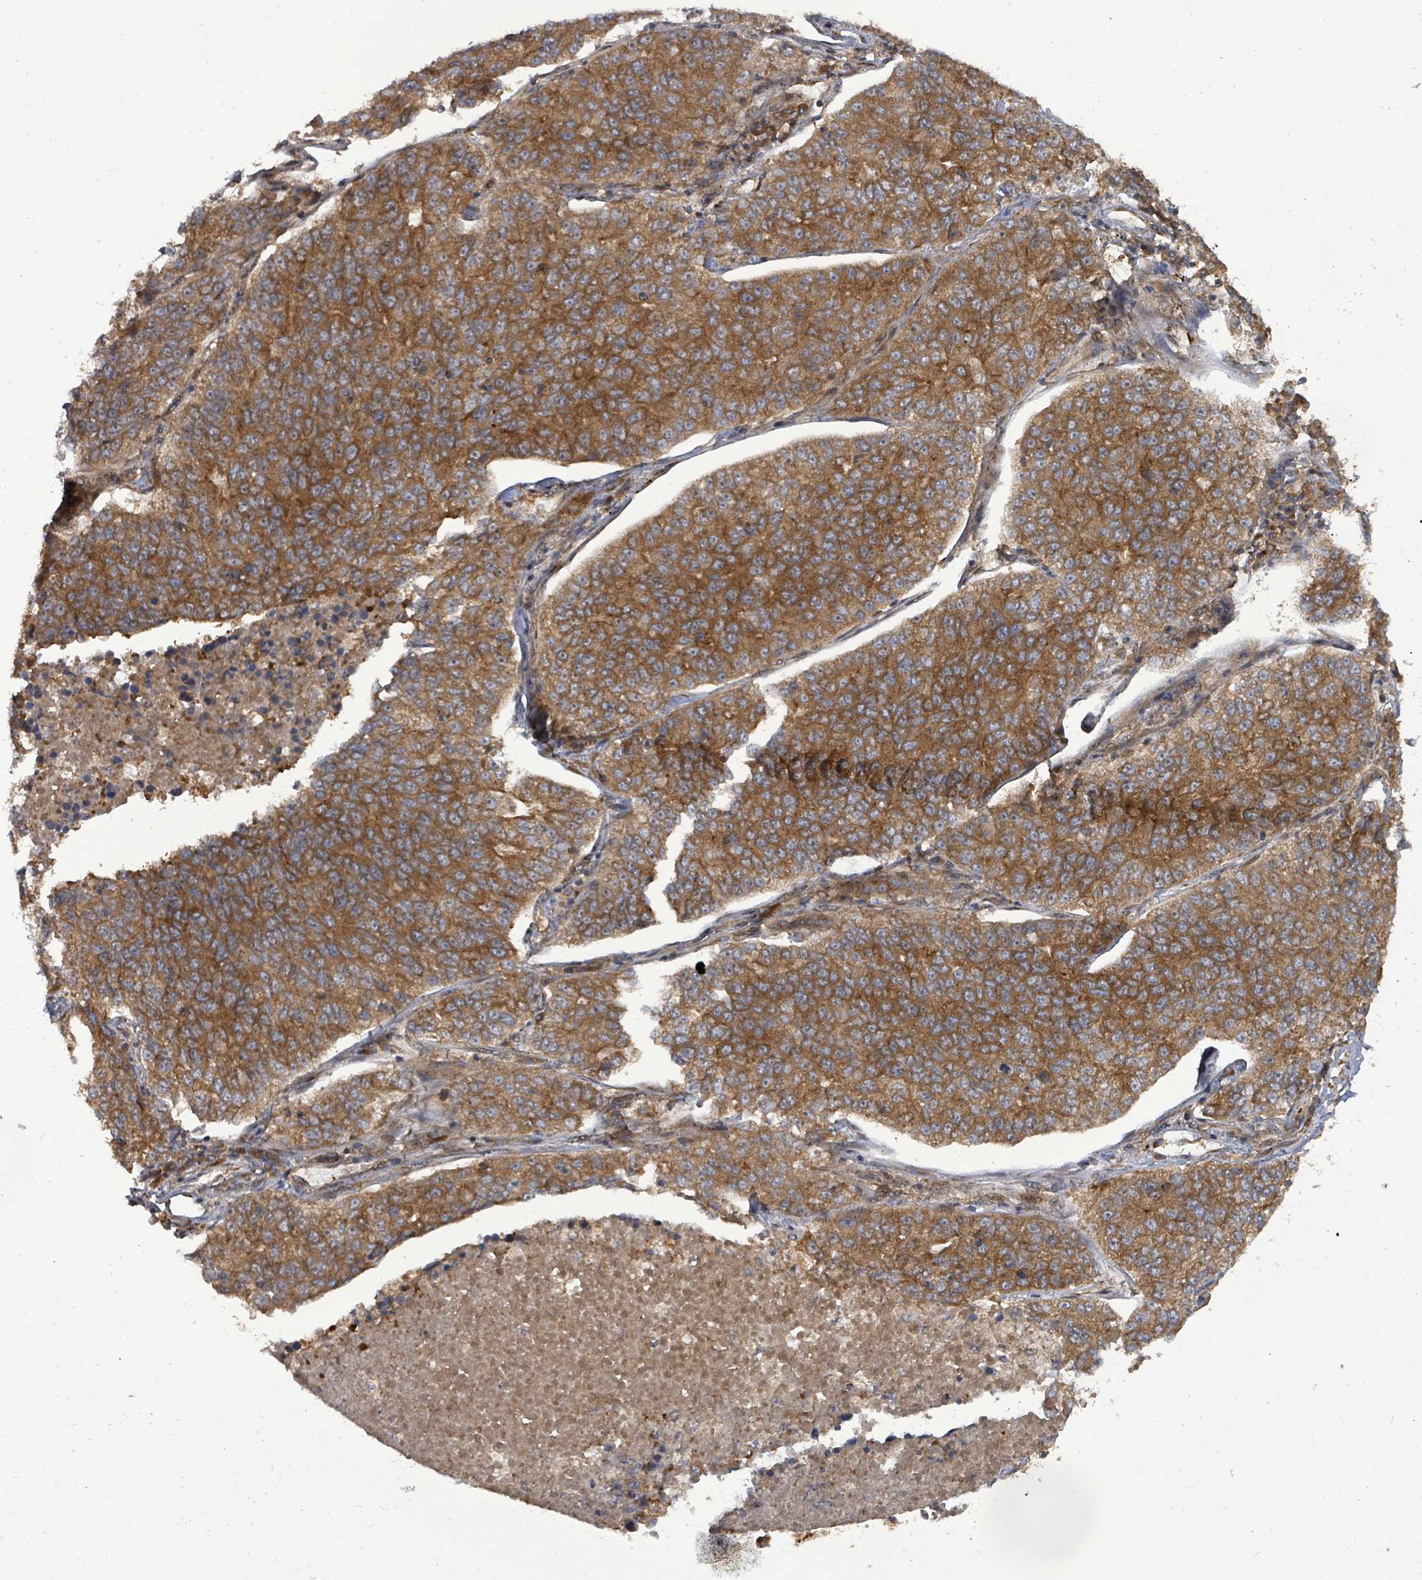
{"staining": {"intensity": "strong", "quantity": ">75%", "location": "cytoplasmic/membranous"}, "tissue": "lung cancer", "cell_type": "Tumor cells", "image_type": "cancer", "snomed": [{"axis": "morphology", "description": "Adenocarcinoma, NOS"}, {"axis": "topography", "description": "Lung"}], "caption": "Human lung adenocarcinoma stained with a protein marker demonstrates strong staining in tumor cells.", "gene": "EIF3C", "patient": {"sex": "male", "age": 49}}